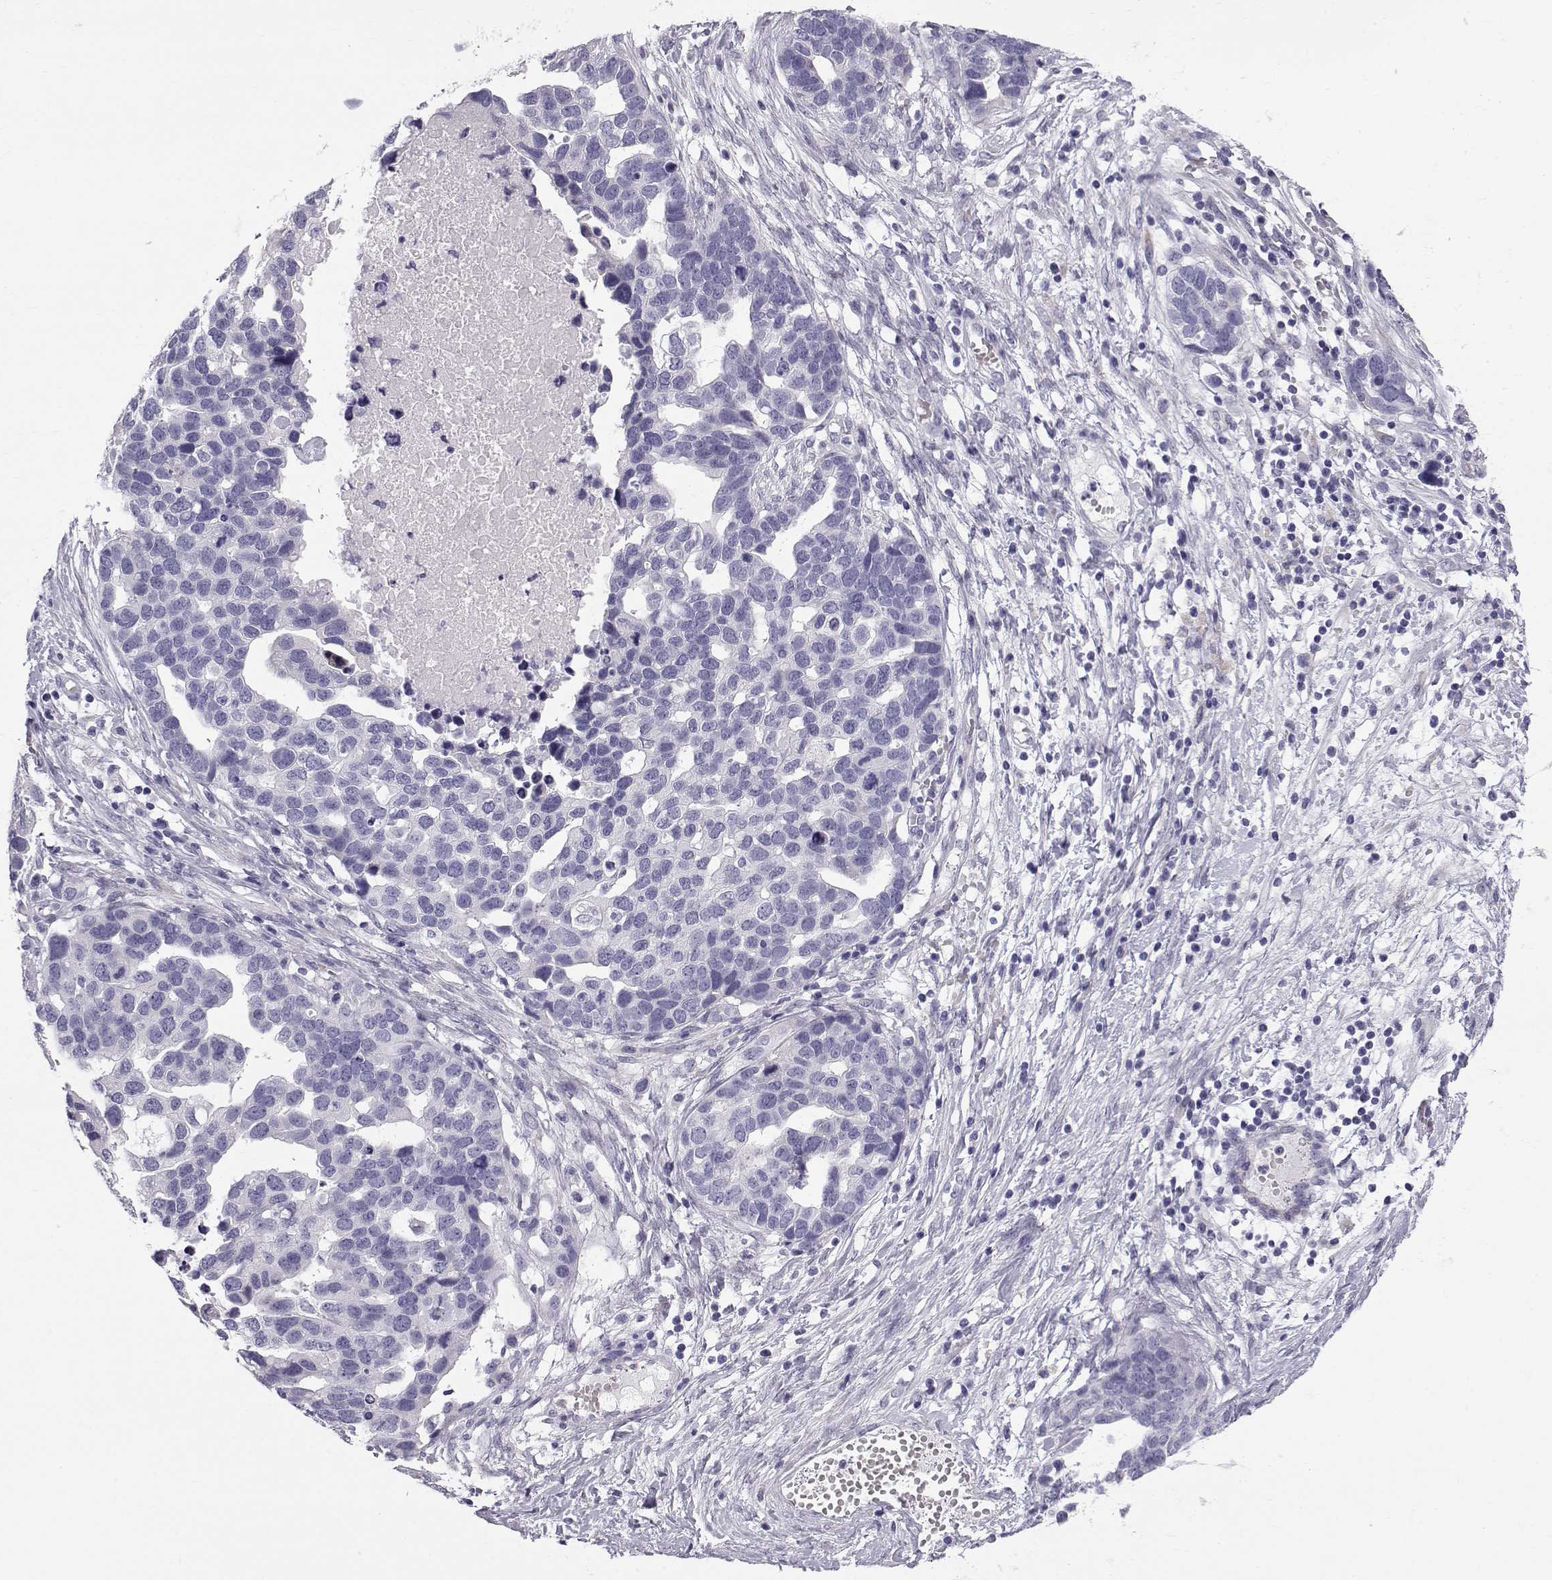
{"staining": {"intensity": "negative", "quantity": "none", "location": "none"}, "tissue": "ovarian cancer", "cell_type": "Tumor cells", "image_type": "cancer", "snomed": [{"axis": "morphology", "description": "Cystadenocarcinoma, serous, NOS"}, {"axis": "topography", "description": "Ovary"}], "caption": "Immunohistochemistry (IHC) of human ovarian cancer demonstrates no expression in tumor cells.", "gene": "RNASE12", "patient": {"sex": "female", "age": 54}}